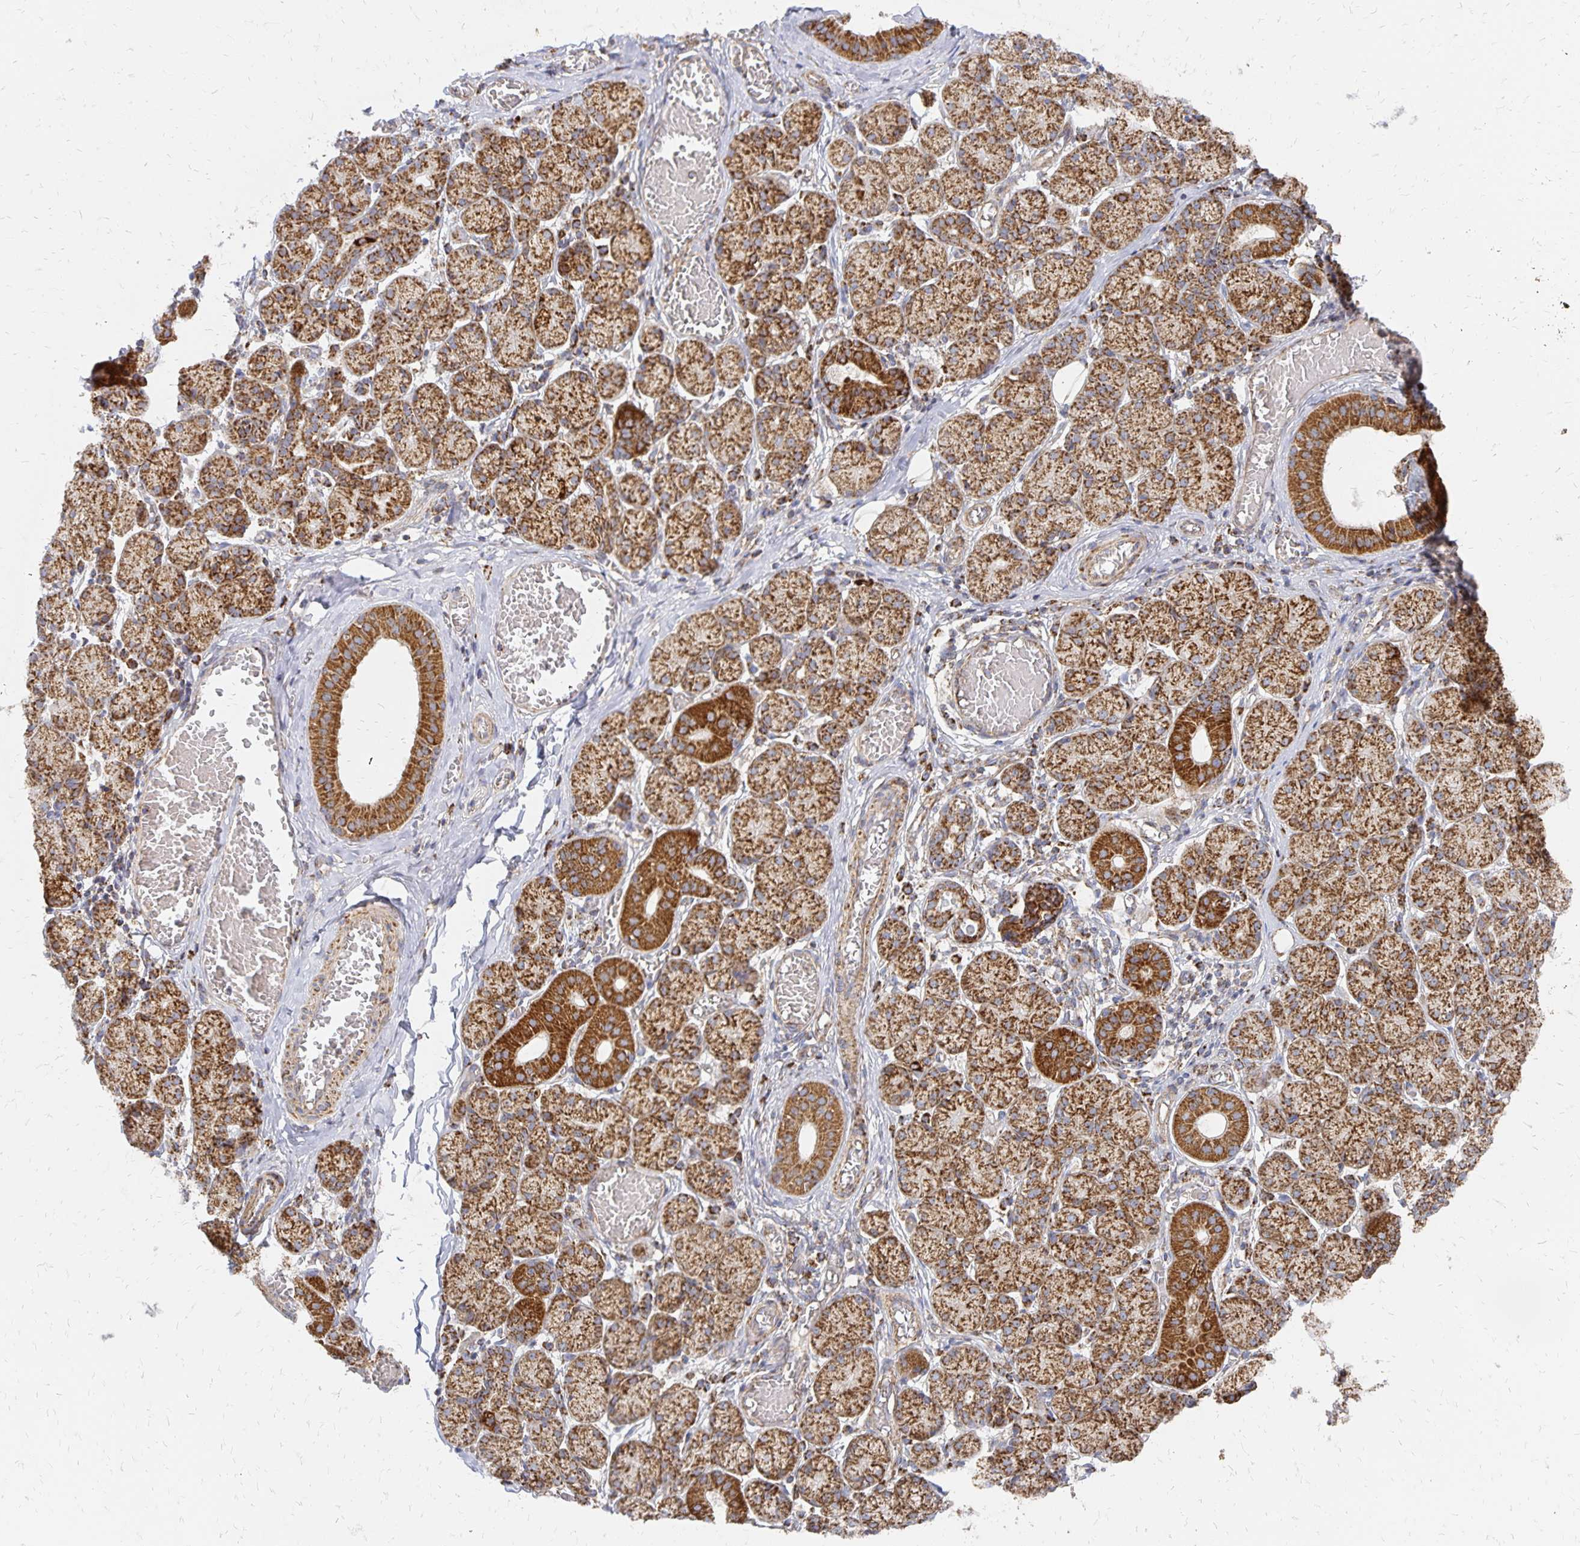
{"staining": {"intensity": "strong", "quantity": ">75%", "location": "cytoplasmic/membranous"}, "tissue": "salivary gland", "cell_type": "Glandular cells", "image_type": "normal", "snomed": [{"axis": "morphology", "description": "Normal tissue, NOS"}, {"axis": "topography", "description": "Salivary gland"}], "caption": "Immunohistochemistry of normal salivary gland reveals high levels of strong cytoplasmic/membranous positivity in about >75% of glandular cells. The staining was performed using DAB to visualize the protein expression in brown, while the nuclei were stained in blue with hematoxylin (Magnification: 20x).", "gene": "STOML2", "patient": {"sex": "female", "age": 24}}